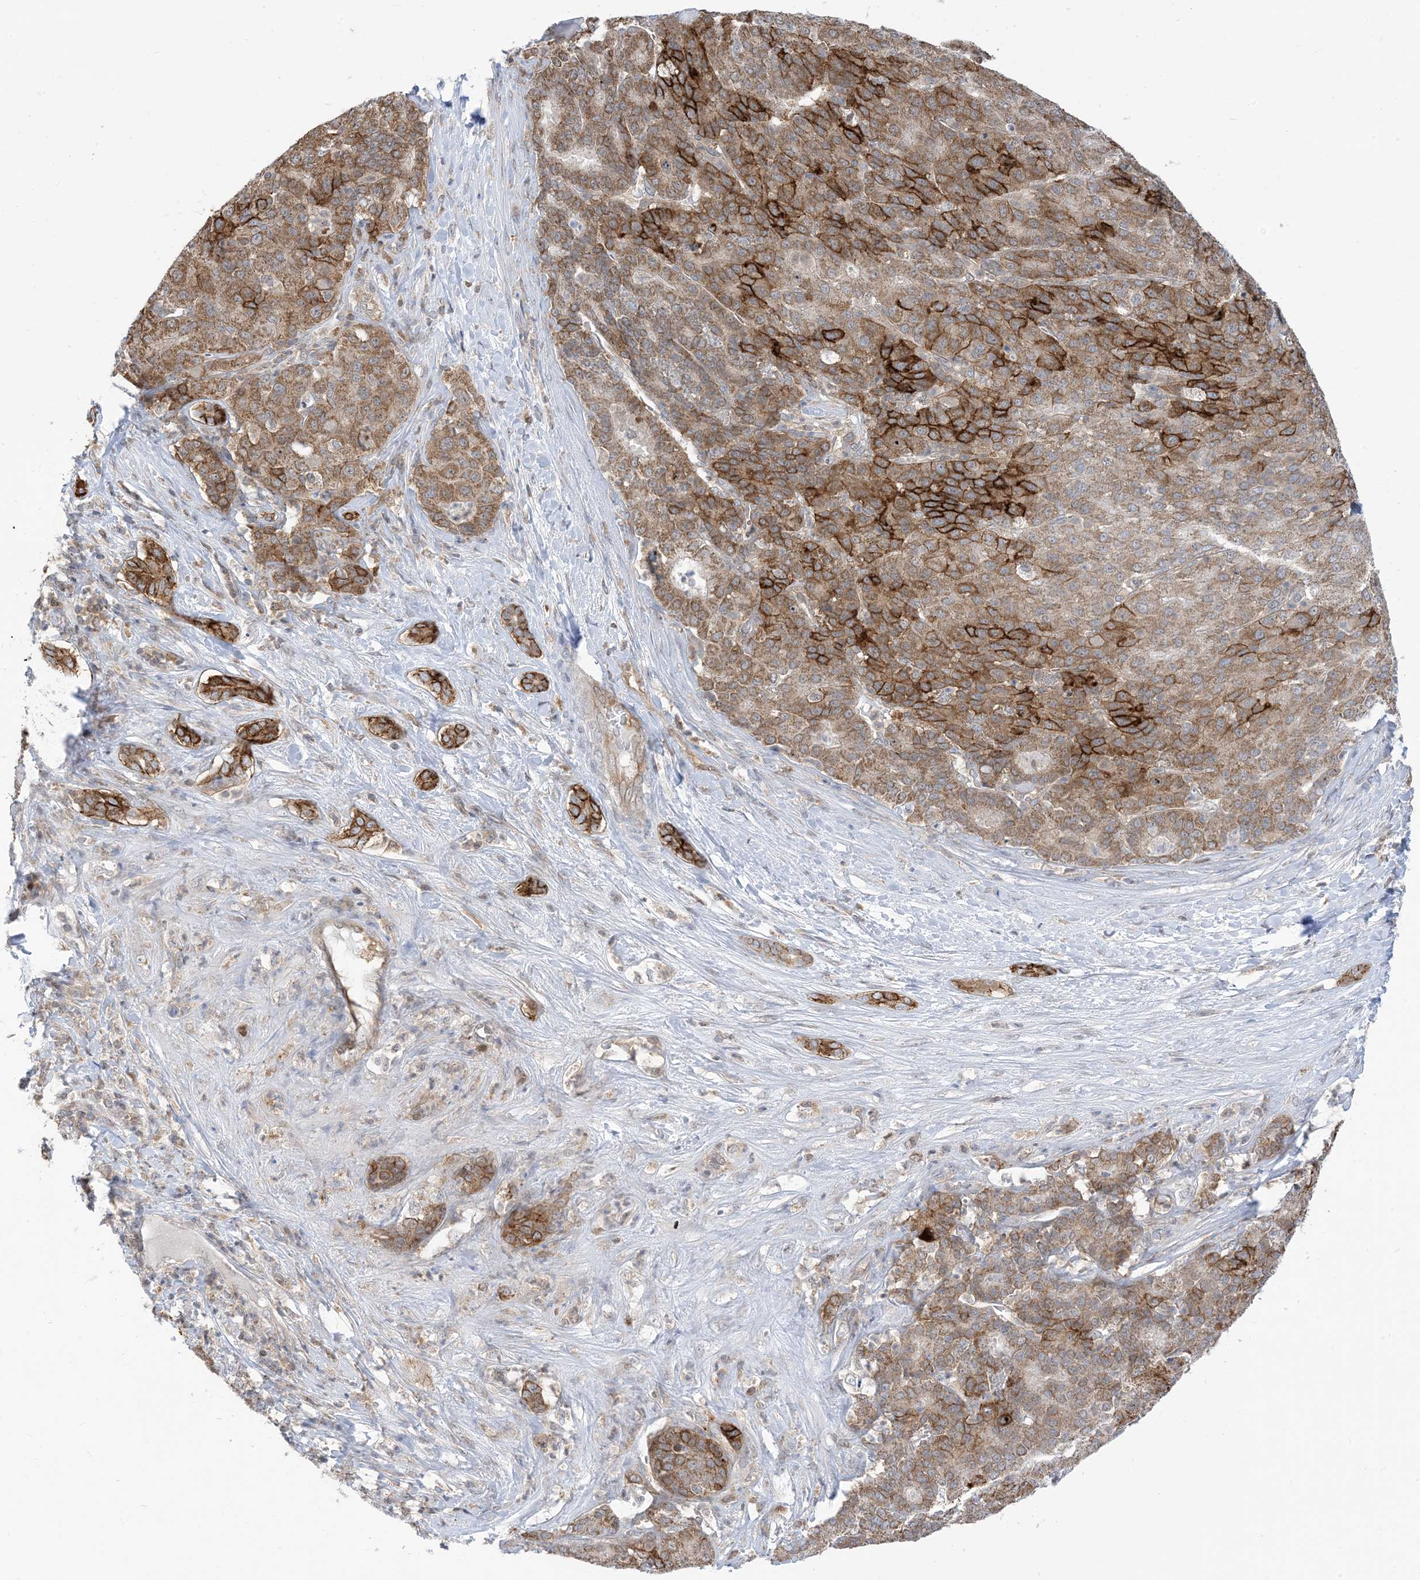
{"staining": {"intensity": "strong", "quantity": ">75%", "location": "cytoplasmic/membranous"}, "tissue": "liver cancer", "cell_type": "Tumor cells", "image_type": "cancer", "snomed": [{"axis": "morphology", "description": "Carcinoma, Hepatocellular, NOS"}, {"axis": "topography", "description": "Liver"}], "caption": "Strong cytoplasmic/membranous protein expression is present in approximately >75% of tumor cells in liver cancer (hepatocellular carcinoma). (brown staining indicates protein expression, while blue staining denotes nuclei).", "gene": "CASP4", "patient": {"sex": "male", "age": 65}}